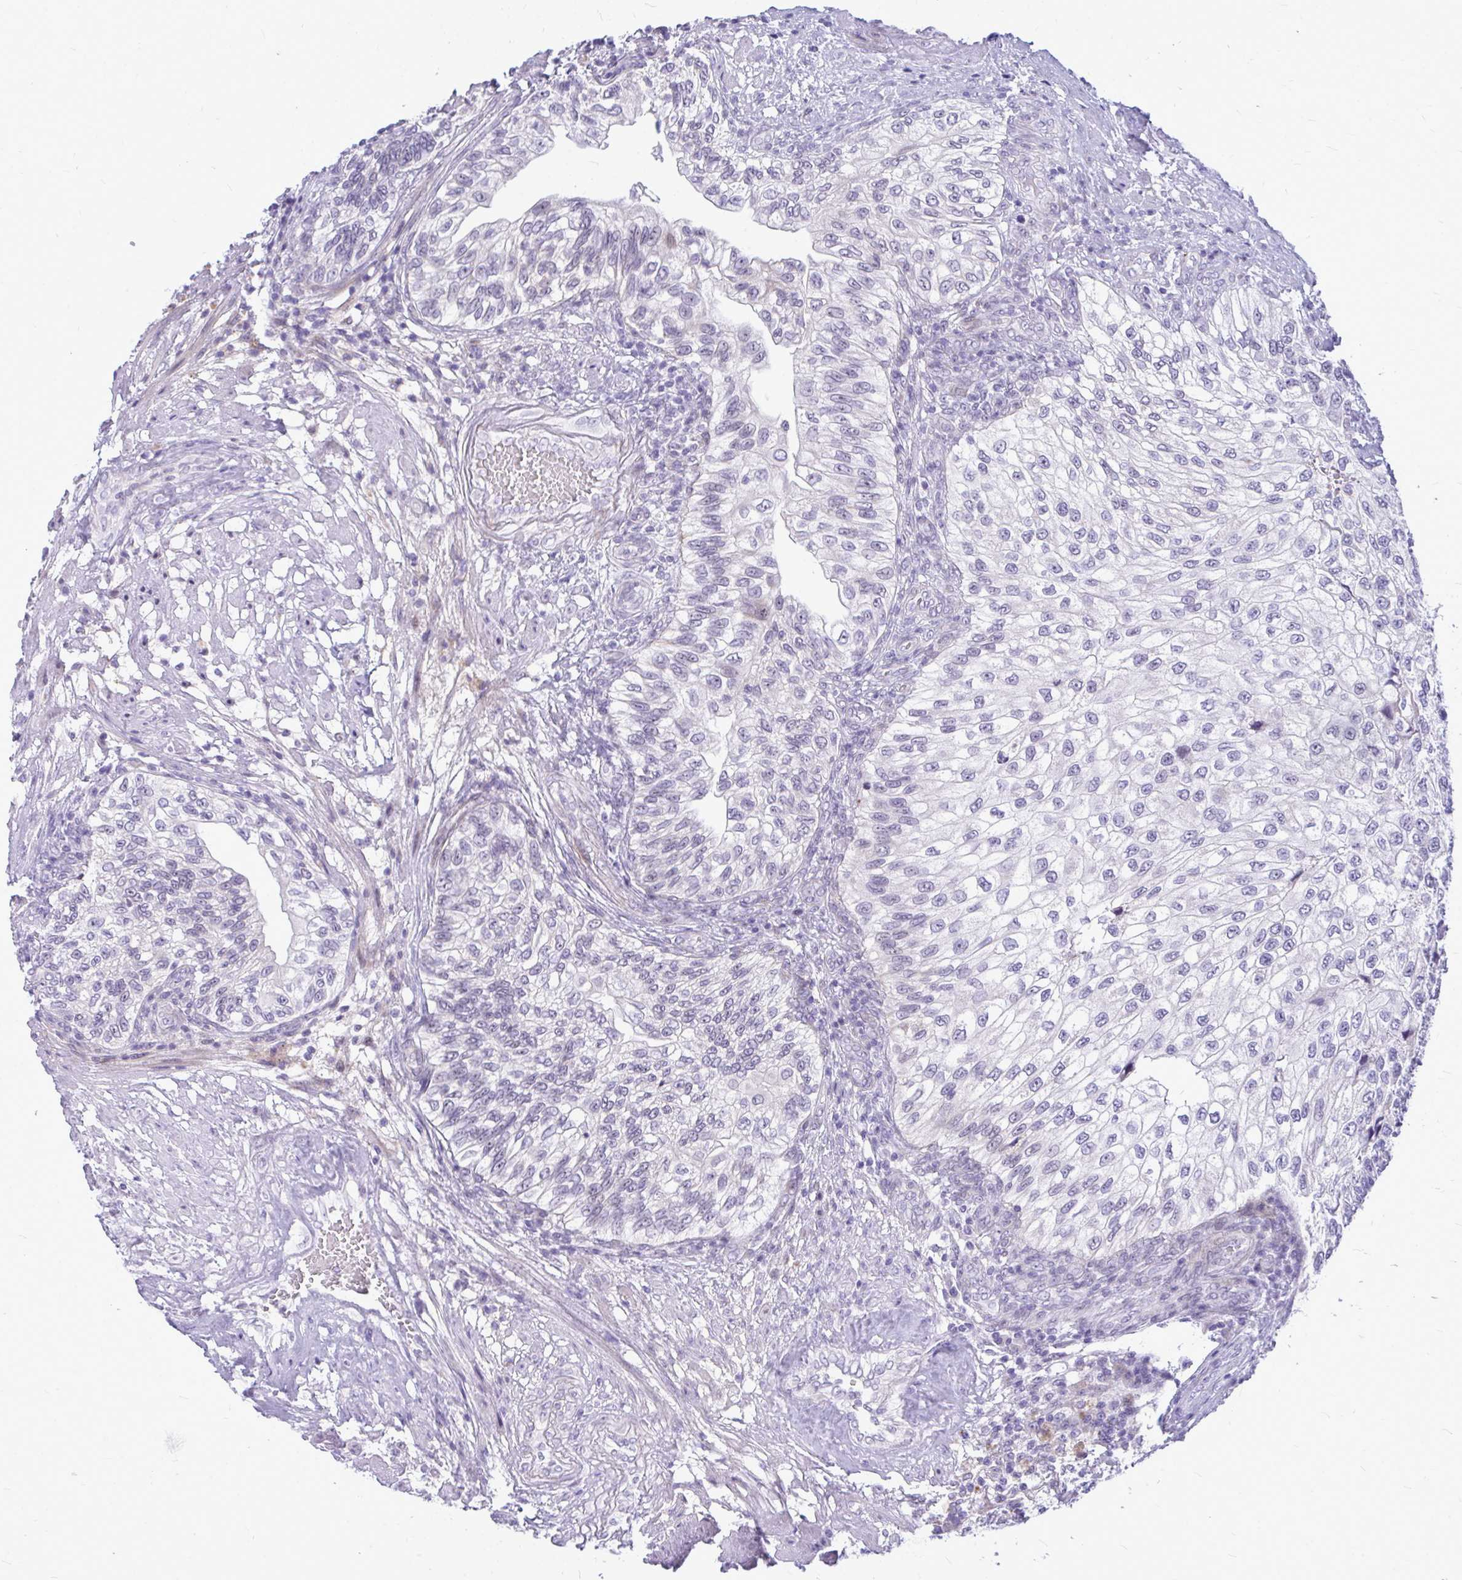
{"staining": {"intensity": "negative", "quantity": "none", "location": "none"}, "tissue": "urothelial cancer", "cell_type": "Tumor cells", "image_type": "cancer", "snomed": [{"axis": "morphology", "description": "Urothelial carcinoma, NOS"}, {"axis": "topography", "description": "Urinary bladder"}], "caption": "Tumor cells show no significant expression in urothelial cancer. (Brightfield microscopy of DAB (3,3'-diaminobenzidine) IHC at high magnification).", "gene": "ZSCAN25", "patient": {"sex": "male", "age": 87}}